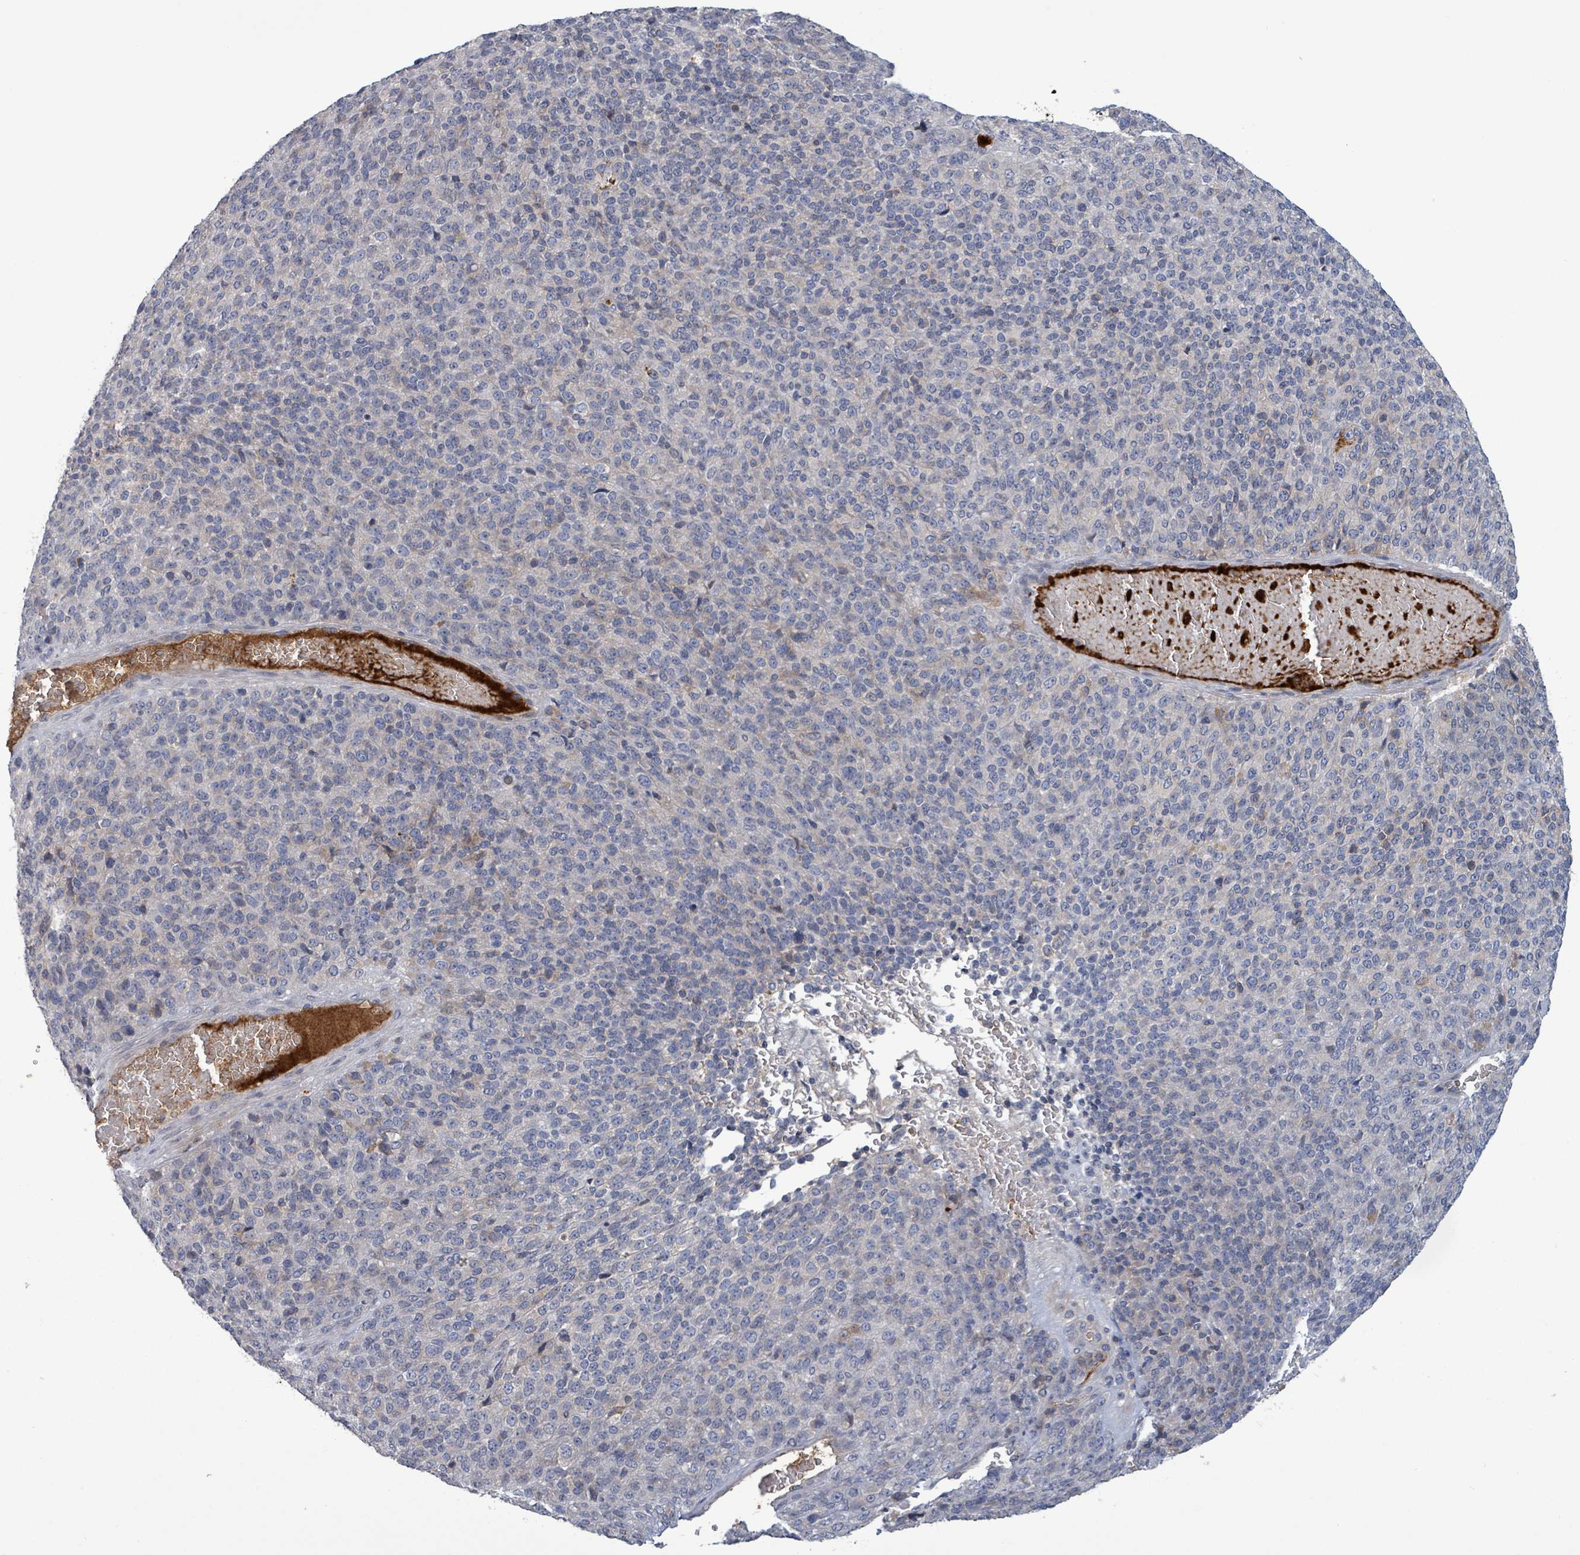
{"staining": {"intensity": "negative", "quantity": "none", "location": "none"}, "tissue": "melanoma", "cell_type": "Tumor cells", "image_type": "cancer", "snomed": [{"axis": "morphology", "description": "Malignant melanoma, Metastatic site"}, {"axis": "topography", "description": "Brain"}], "caption": "Immunohistochemical staining of human malignant melanoma (metastatic site) demonstrates no significant positivity in tumor cells. Brightfield microscopy of IHC stained with DAB (3,3'-diaminobenzidine) (brown) and hematoxylin (blue), captured at high magnification.", "gene": "GRM8", "patient": {"sex": "female", "age": 56}}